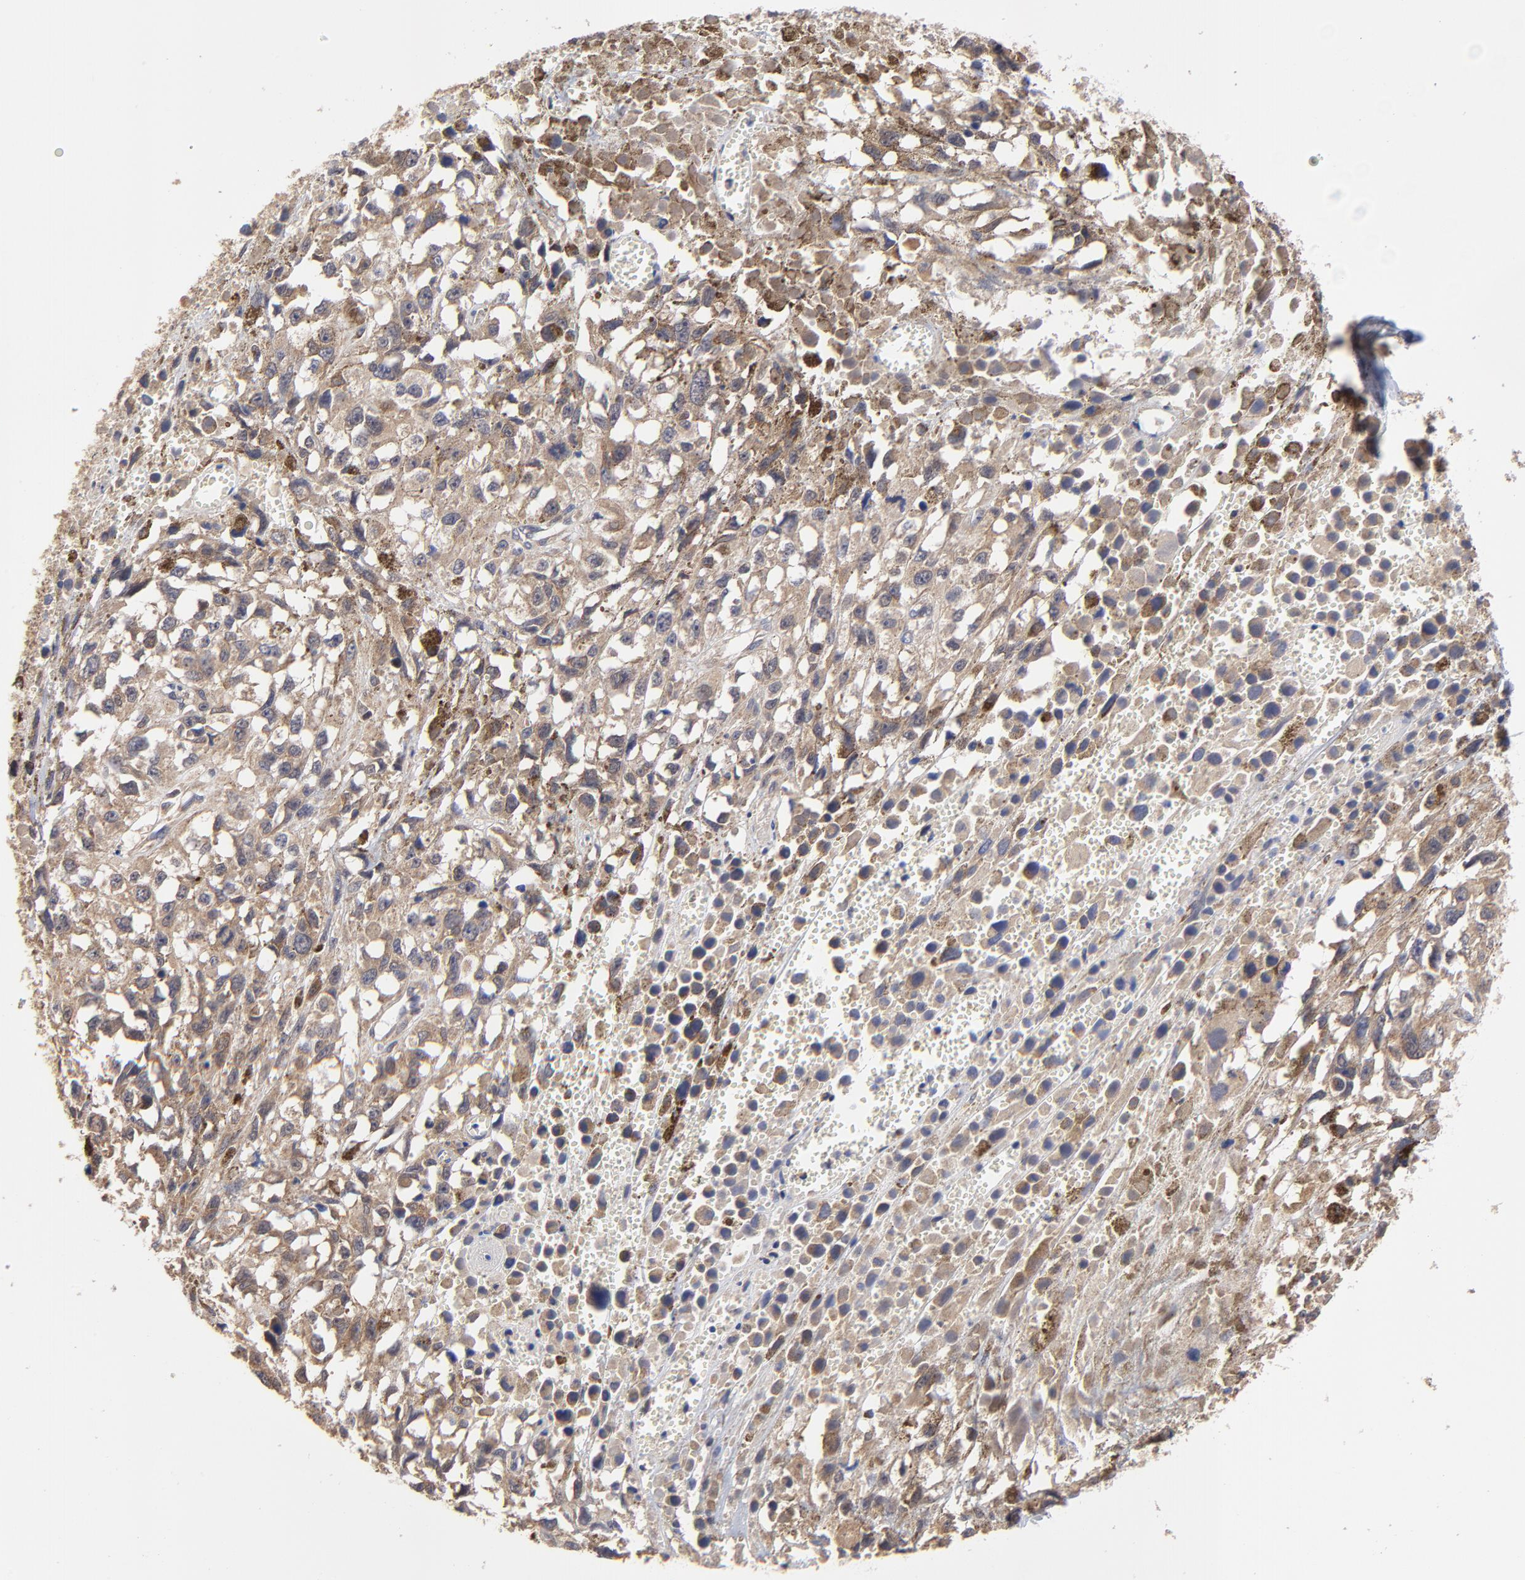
{"staining": {"intensity": "weak", "quantity": ">75%", "location": "cytoplasmic/membranous"}, "tissue": "melanoma", "cell_type": "Tumor cells", "image_type": "cancer", "snomed": [{"axis": "morphology", "description": "Malignant melanoma, Metastatic site"}, {"axis": "topography", "description": "Lymph node"}], "caption": "Immunohistochemistry histopathology image of neoplastic tissue: melanoma stained using immunohistochemistry (IHC) displays low levels of weak protein expression localized specifically in the cytoplasmic/membranous of tumor cells, appearing as a cytoplasmic/membranous brown color.", "gene": "PCMT1", "patient": {"sex": "male", "age": 59}}